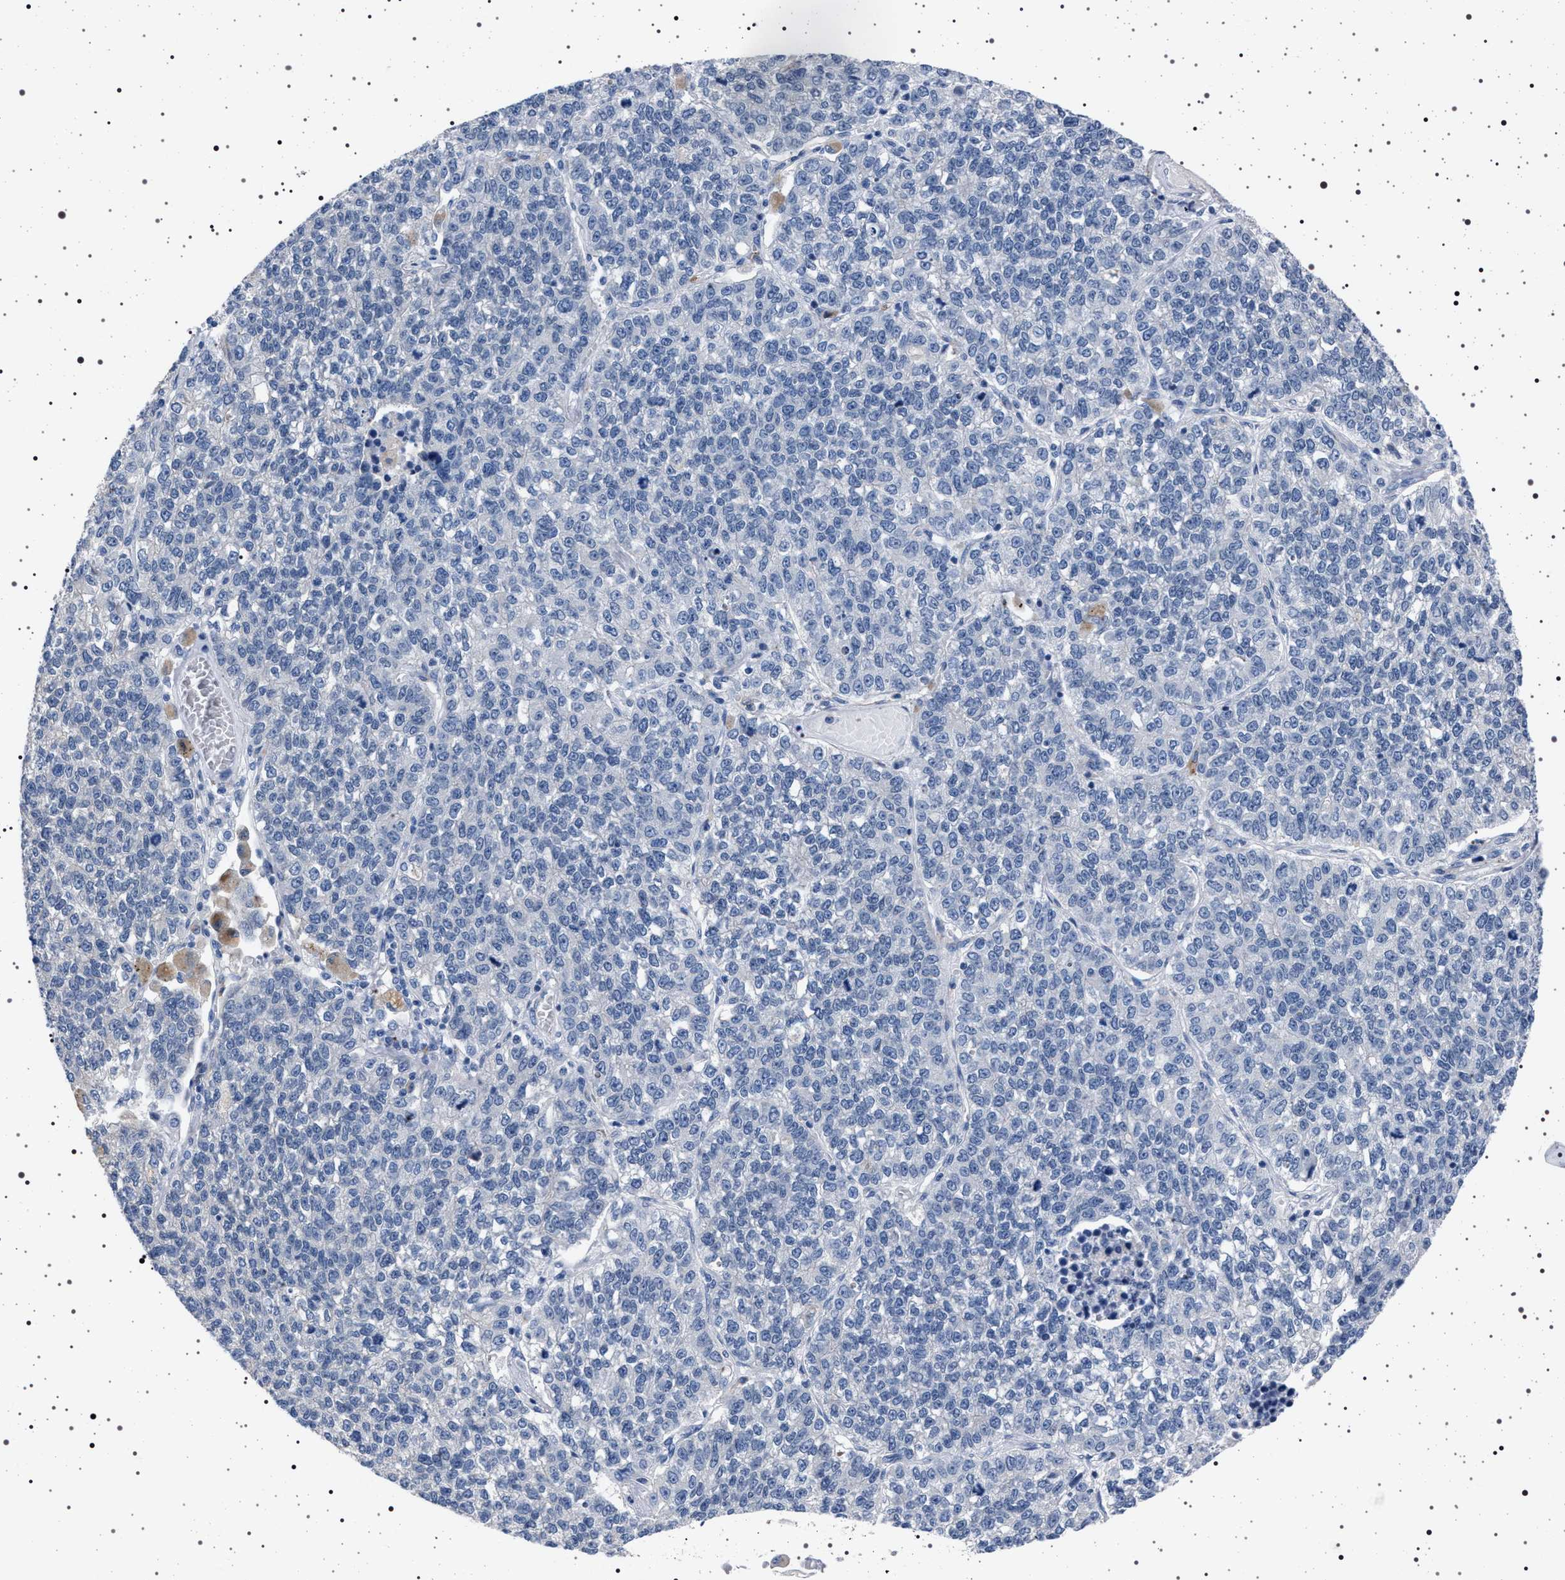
{"staining": {"intensity": "negative", "quantity": "none", "location": "none"}, "tissue": "lung cancer", "cell_type": "Tumor cells", "image_type": "cancer", "snomed": [{"axis": "morphology", "description": "Adenocarcinoma, NOS"}, {"axis": "topography", "description": "Lung"}], "caption": "Immunohistochemistry (IHC) of human lung cancer (adenocarcinoma) displays no staining in tumor cells.", "gene": "NAT9", "patient": {"sex": "male", "age": 49}}